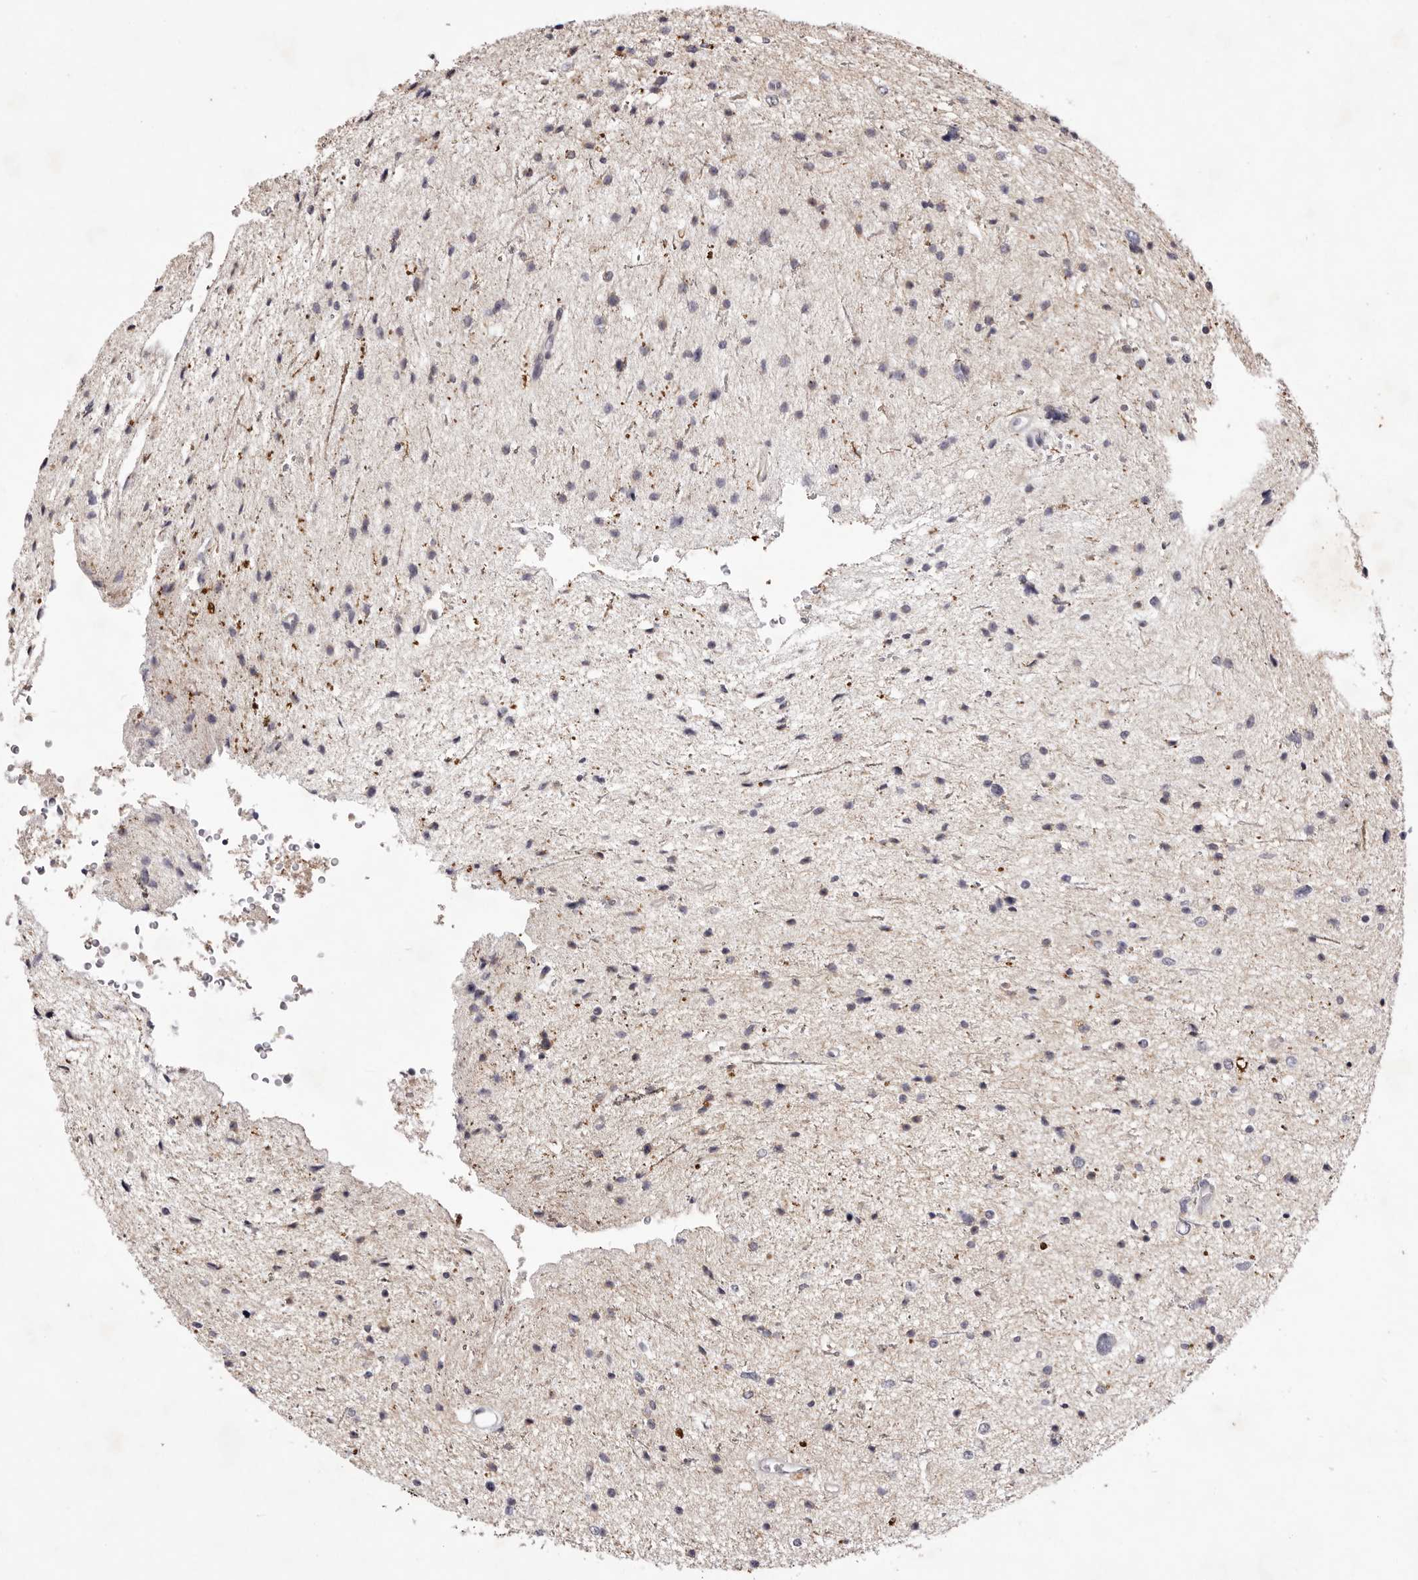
{"staining": {"intensity": "negative", "quantity": "none", "location": "none"}, "tissue": "glioma", "cell_type": "Tumor cells", "image_type": "cancer", "snomed": [{"axis": "morphology", "description": "Glioma, malignant, Low grade"}, {"axis": "topography", "description": "Brain"}], "caption": "Tumor cells are negative for protein expression in human low-grade glioma (malignant).", "gene": "GARNL3", "patient": {"sex": "female", "age": 37}}